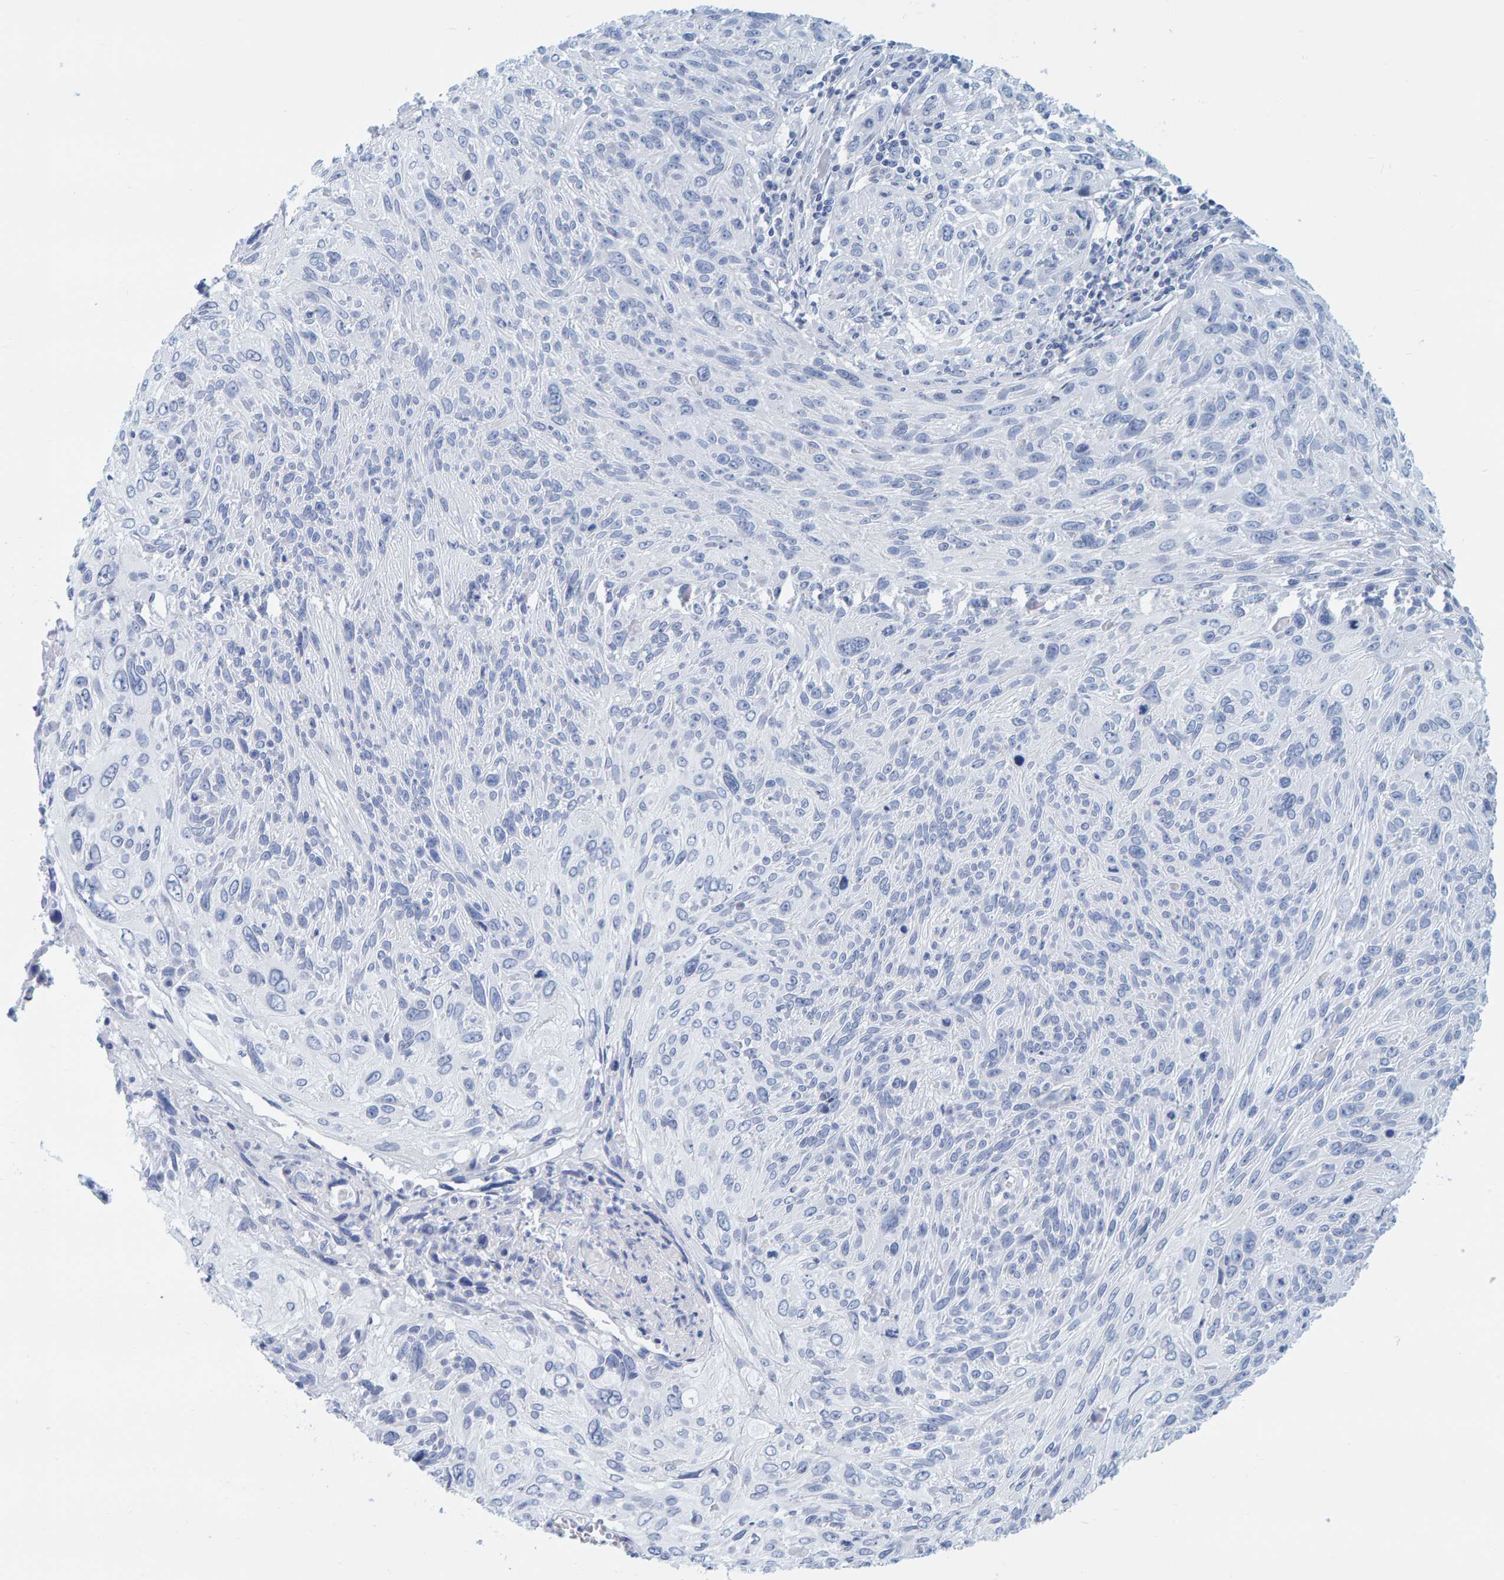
{"staining": {"intensity": "negative", "quantity": "none", "location": "none"}, "tissue": "cervical cancer", "cell_type": "Tumor cells", "image_type": "cancer", "snomed": [{"axis": "morphology", "description": "Squamous cell carcinoma, NOS"}, {"axis": "topography", "description": "Cervix"}], "caption": "IHC of cervical cancer (squamous cell carcinoma) demonstrates no expression in tumor cells.", "gene": "SFTPC", "patient": {"sex": "female", "age": 51}}